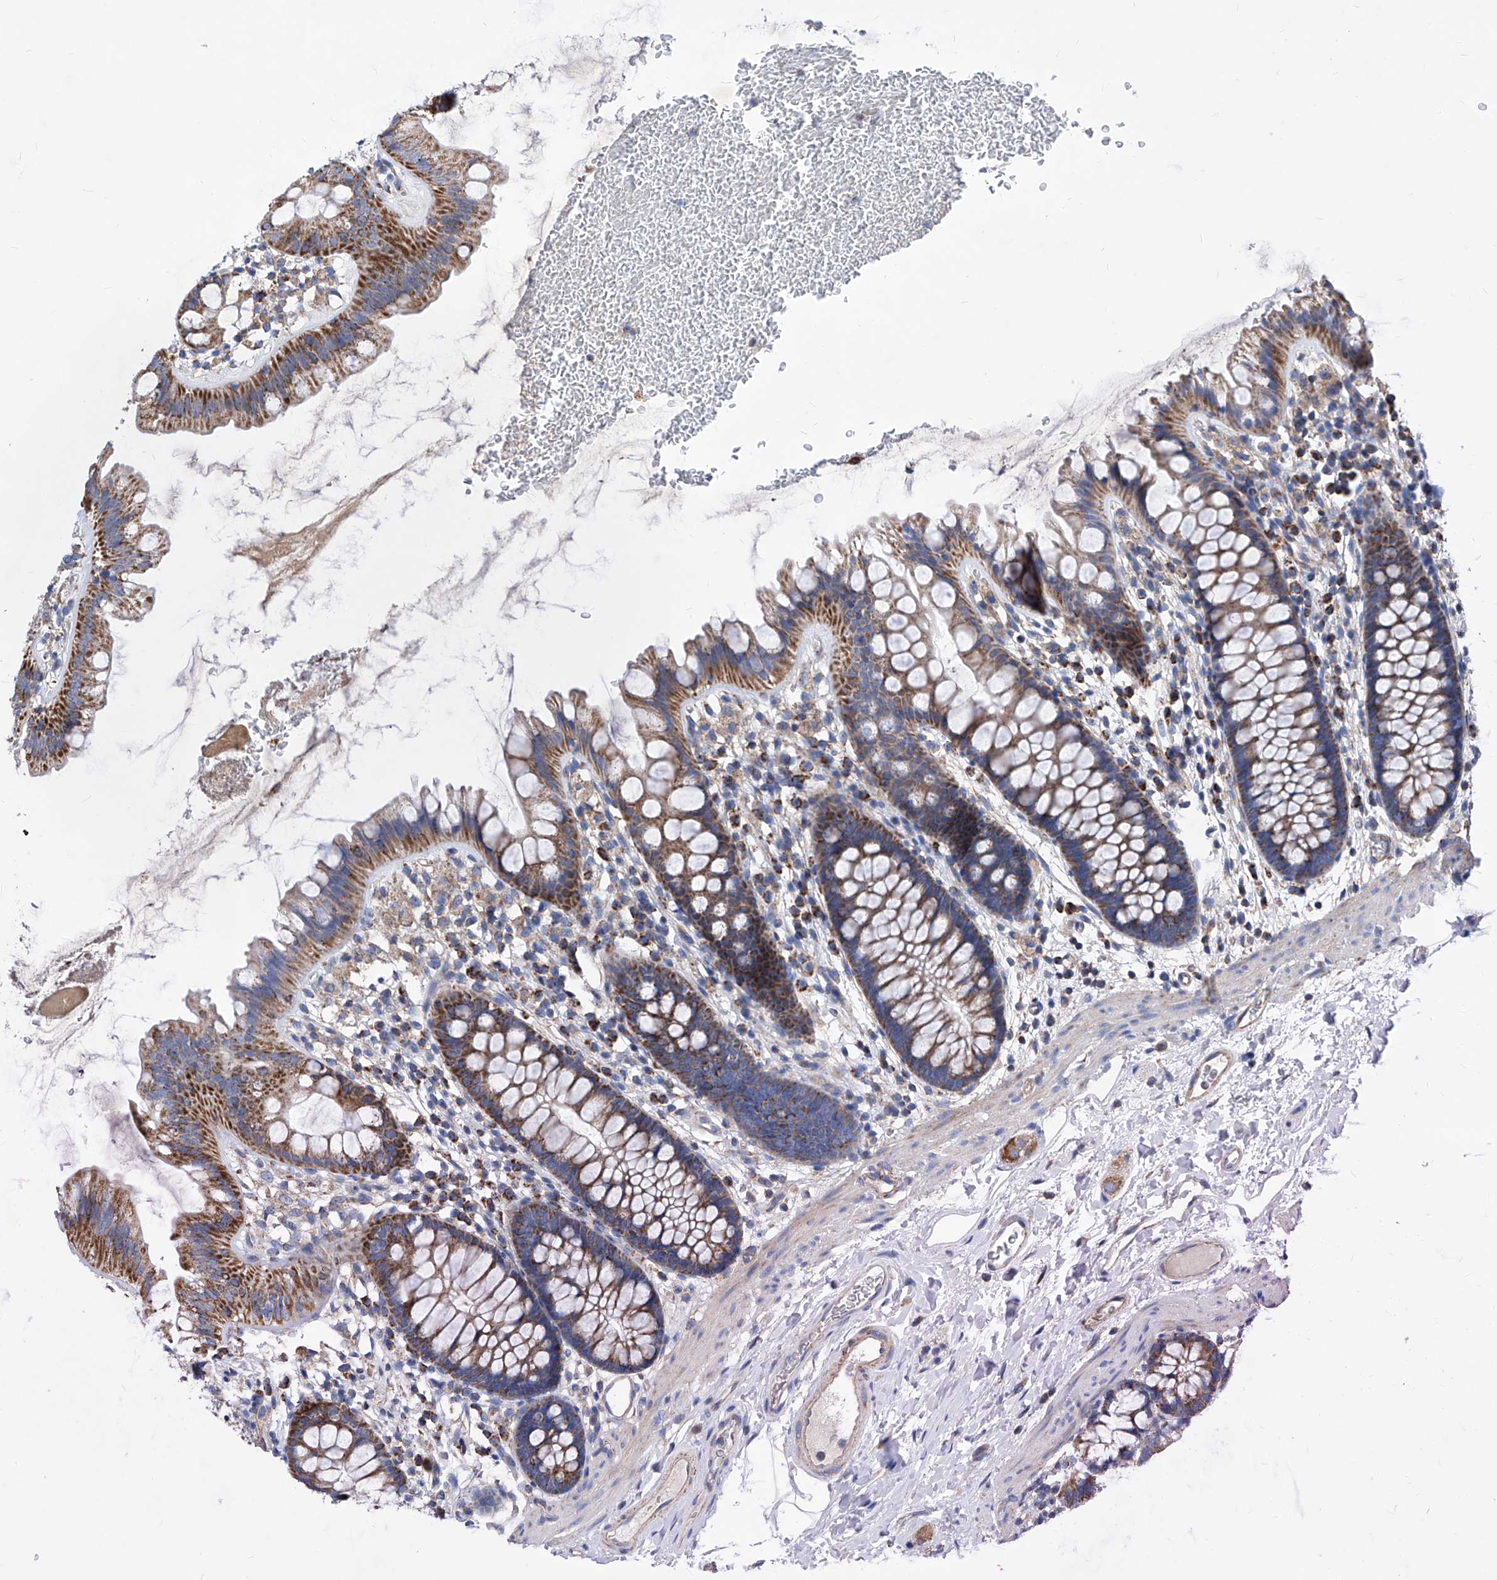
{"staining": {"intensity": "weak", "quantity": ">75%", "location": "cytoplasmic/membranous"}, "tissue": "colon", "cell_type": "Endothelial cells", "image_type": "normal", "snomed": [{"axis": "morphology", "description": "Normal tissue, NOS"}, {"axis": "topography", "description": "Colon"}], "caption": "Colon stained with immunohistochemistry (IHC) reveals weak cytoplasmic/membranous expression in about >75% of endothelial cells. Nuclei are stained in blue.", "gene": "HRNR", "patient": {"sex": "female", "age": 62}}